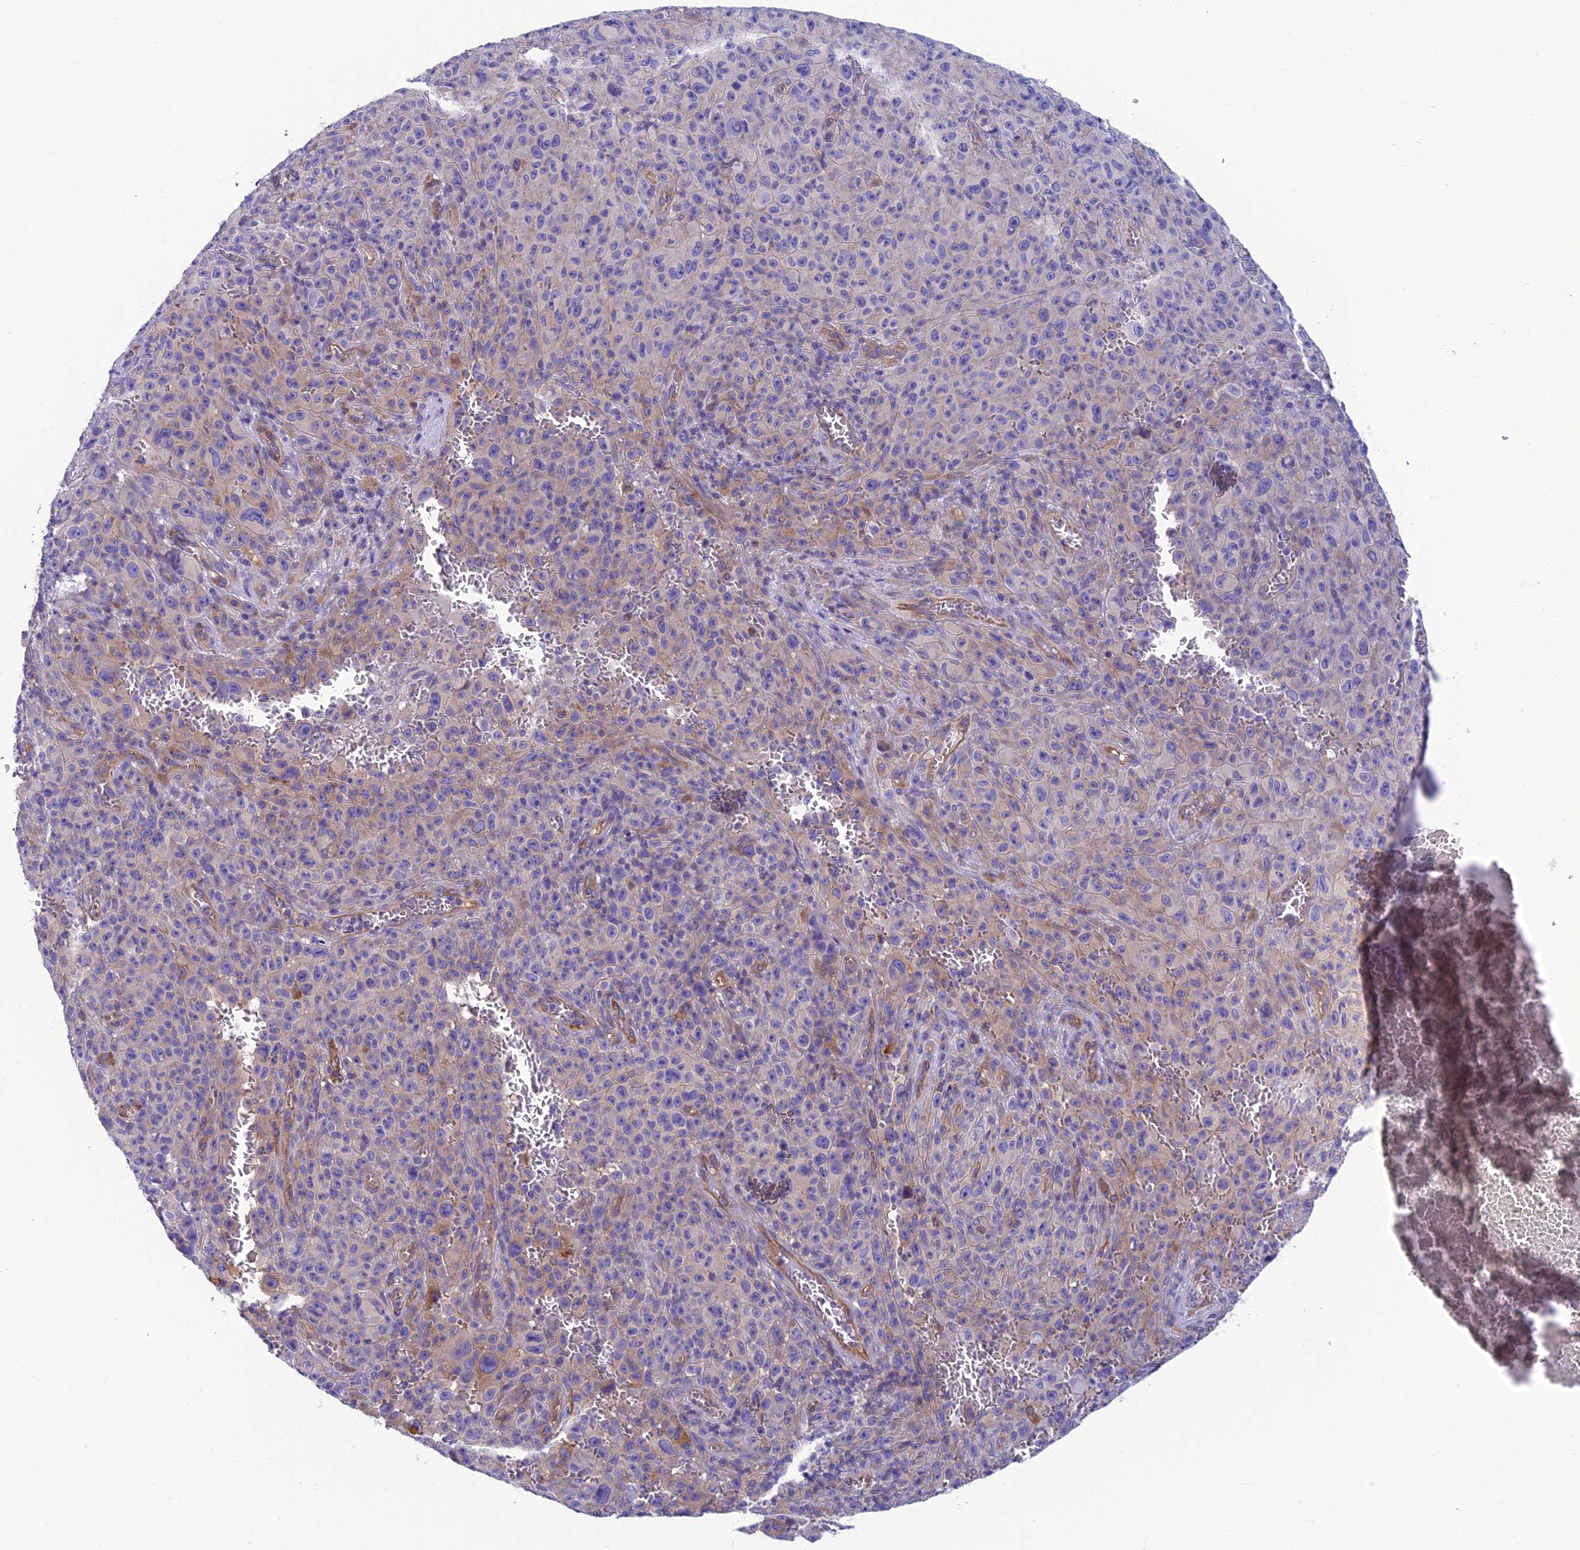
{"staining": {"intensity": "weak", "quantity": "<25%", "location": "cytoplasmic/membranous"}, "tissue": "melanoma", "cell_type": "Tumor cells", "image_type": "cancer", "snomed": [{"axis": "morphology", "description": "Malignant melanoma, NOS"}, {"axis": "topography", "description": "Skin"}], "caption": "Photomicrograph shows no protein expression in tumor cells of melanoma tissue.", "gene": "PPFIA3", "patient": {"sex": "female", "age": 82}}